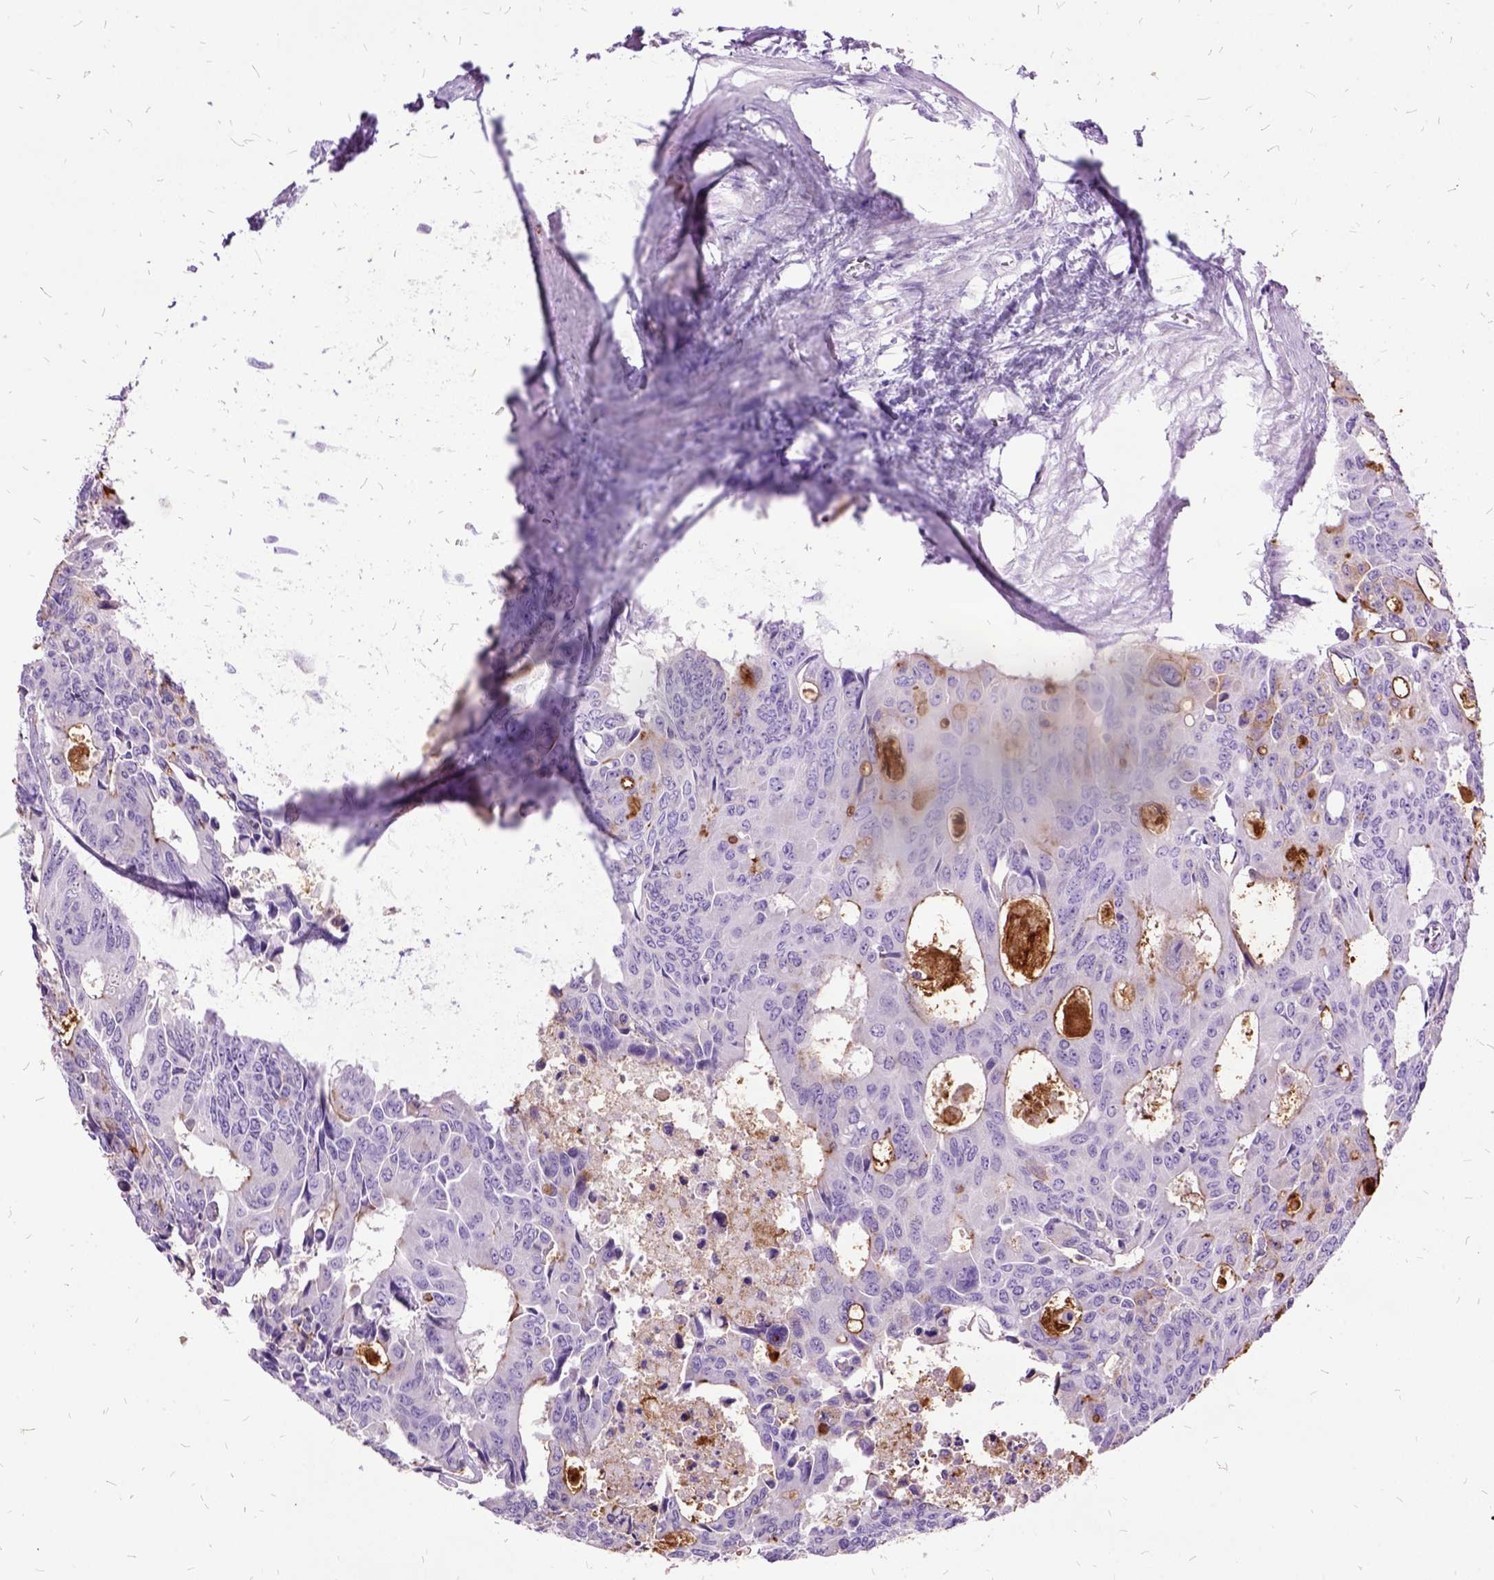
{"staining": {"intensity": "strong", "quantity": "<25%", "location": "cytoplasmic/membranous"}, "tissue": "colorectal cancer", "cell_type": "Tumor cells", "image_type": "cancer", "snomed": [{"axis": "morphology", "description": "Adenocarcinoma, NOS"}, {"axis": "topography", "description": "Rectum"}], "caption": "Tumor cells show medium levels of strong cytoplasmic/membranous staining in about <25% of cells in human colorectal cancer (adenocarcinoma).", "gene": "MME", "patient": {"sex": "male", "age": 76}}